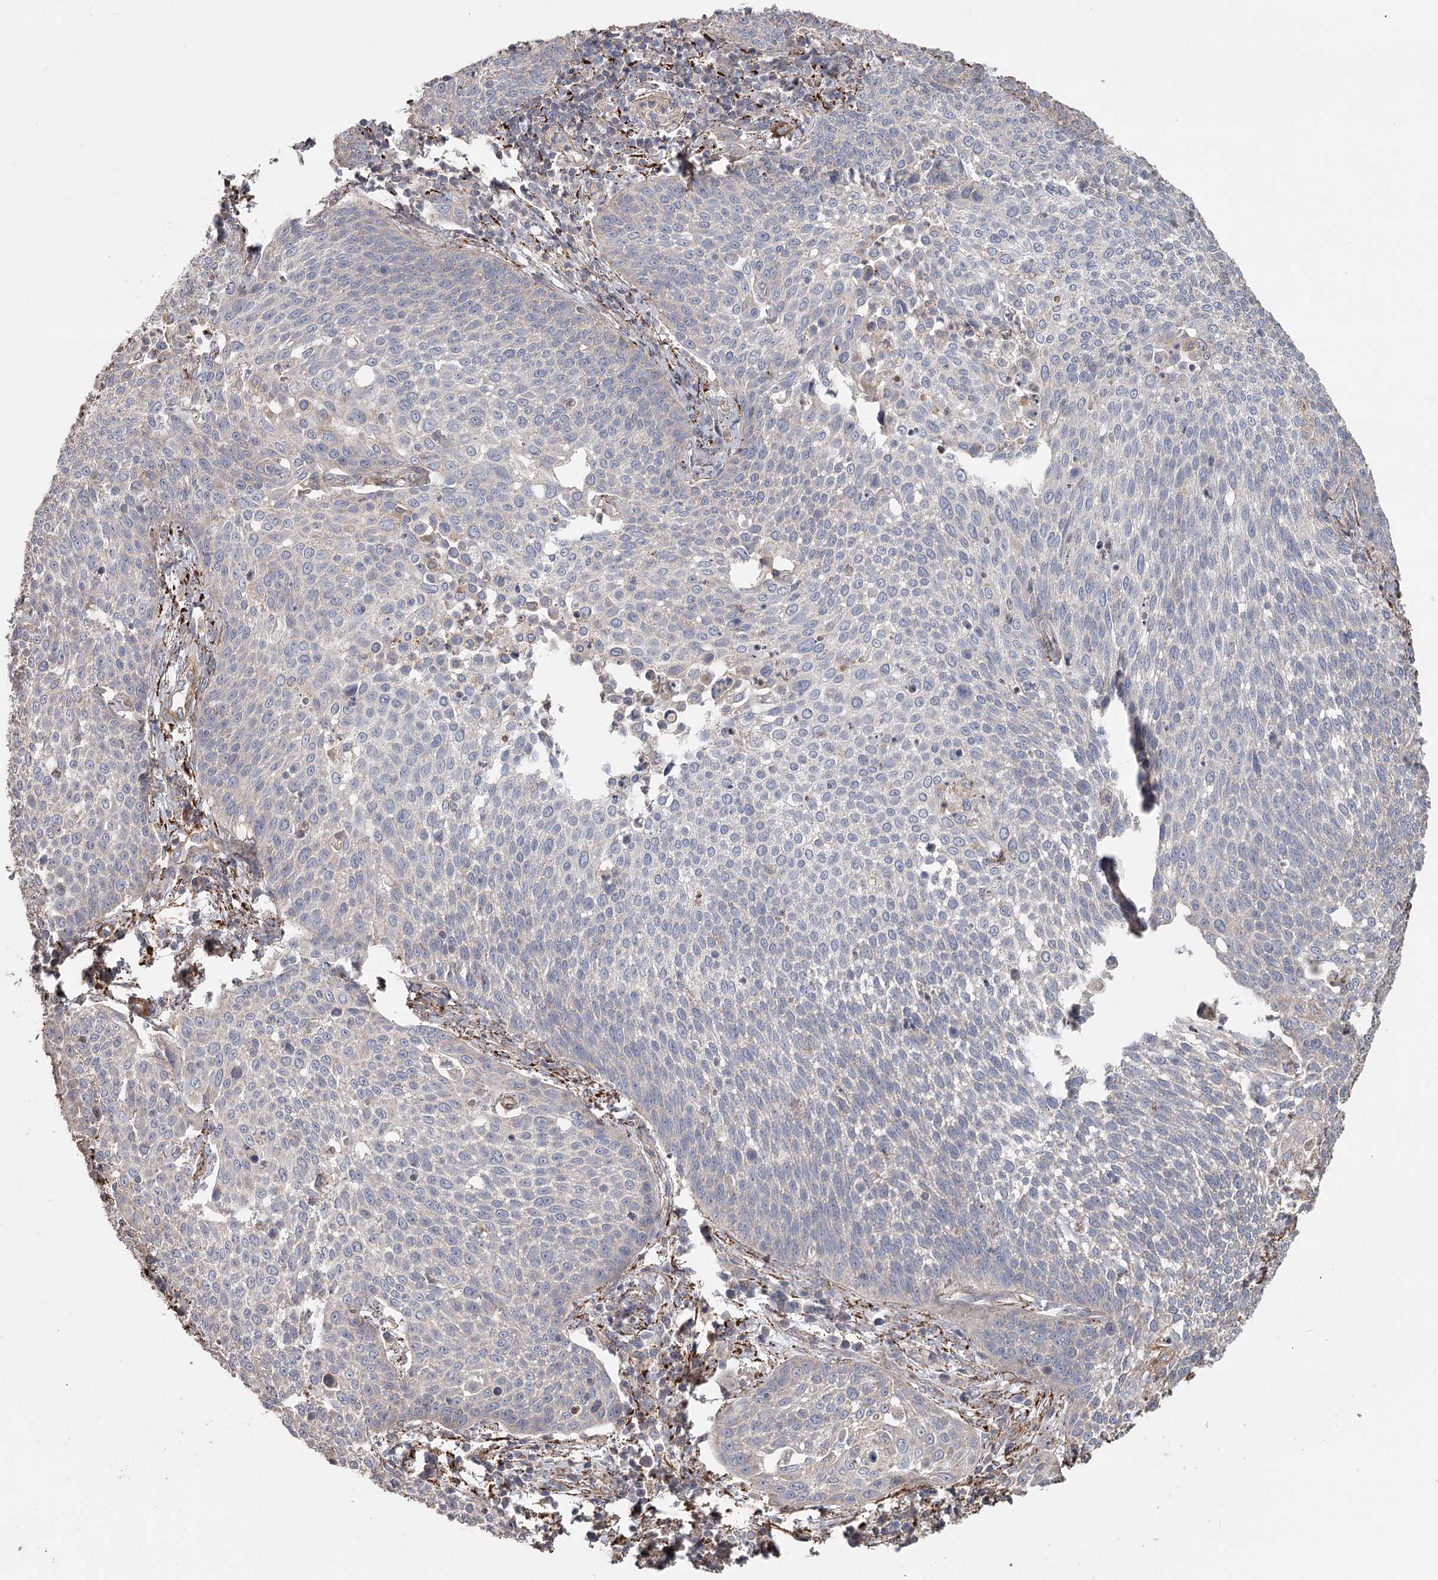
{"staining": {"intensity": "negative", "quantity": "none", "location": "none"}, "tissue": "cervical cancer", "cell_type": "Tumor cells", "image_type": "cancer", "snomed": [{"axis": "morphology", "description": "Squamous cell carcinoma, NOS"}, {"axis": "topography", "description": "Cervix"}], "caption": "IHC of cervical cancer exhibits no staining in tumor cells.", "gene": "DHRS9", "patient": {"sex": "female", "age": 34}}